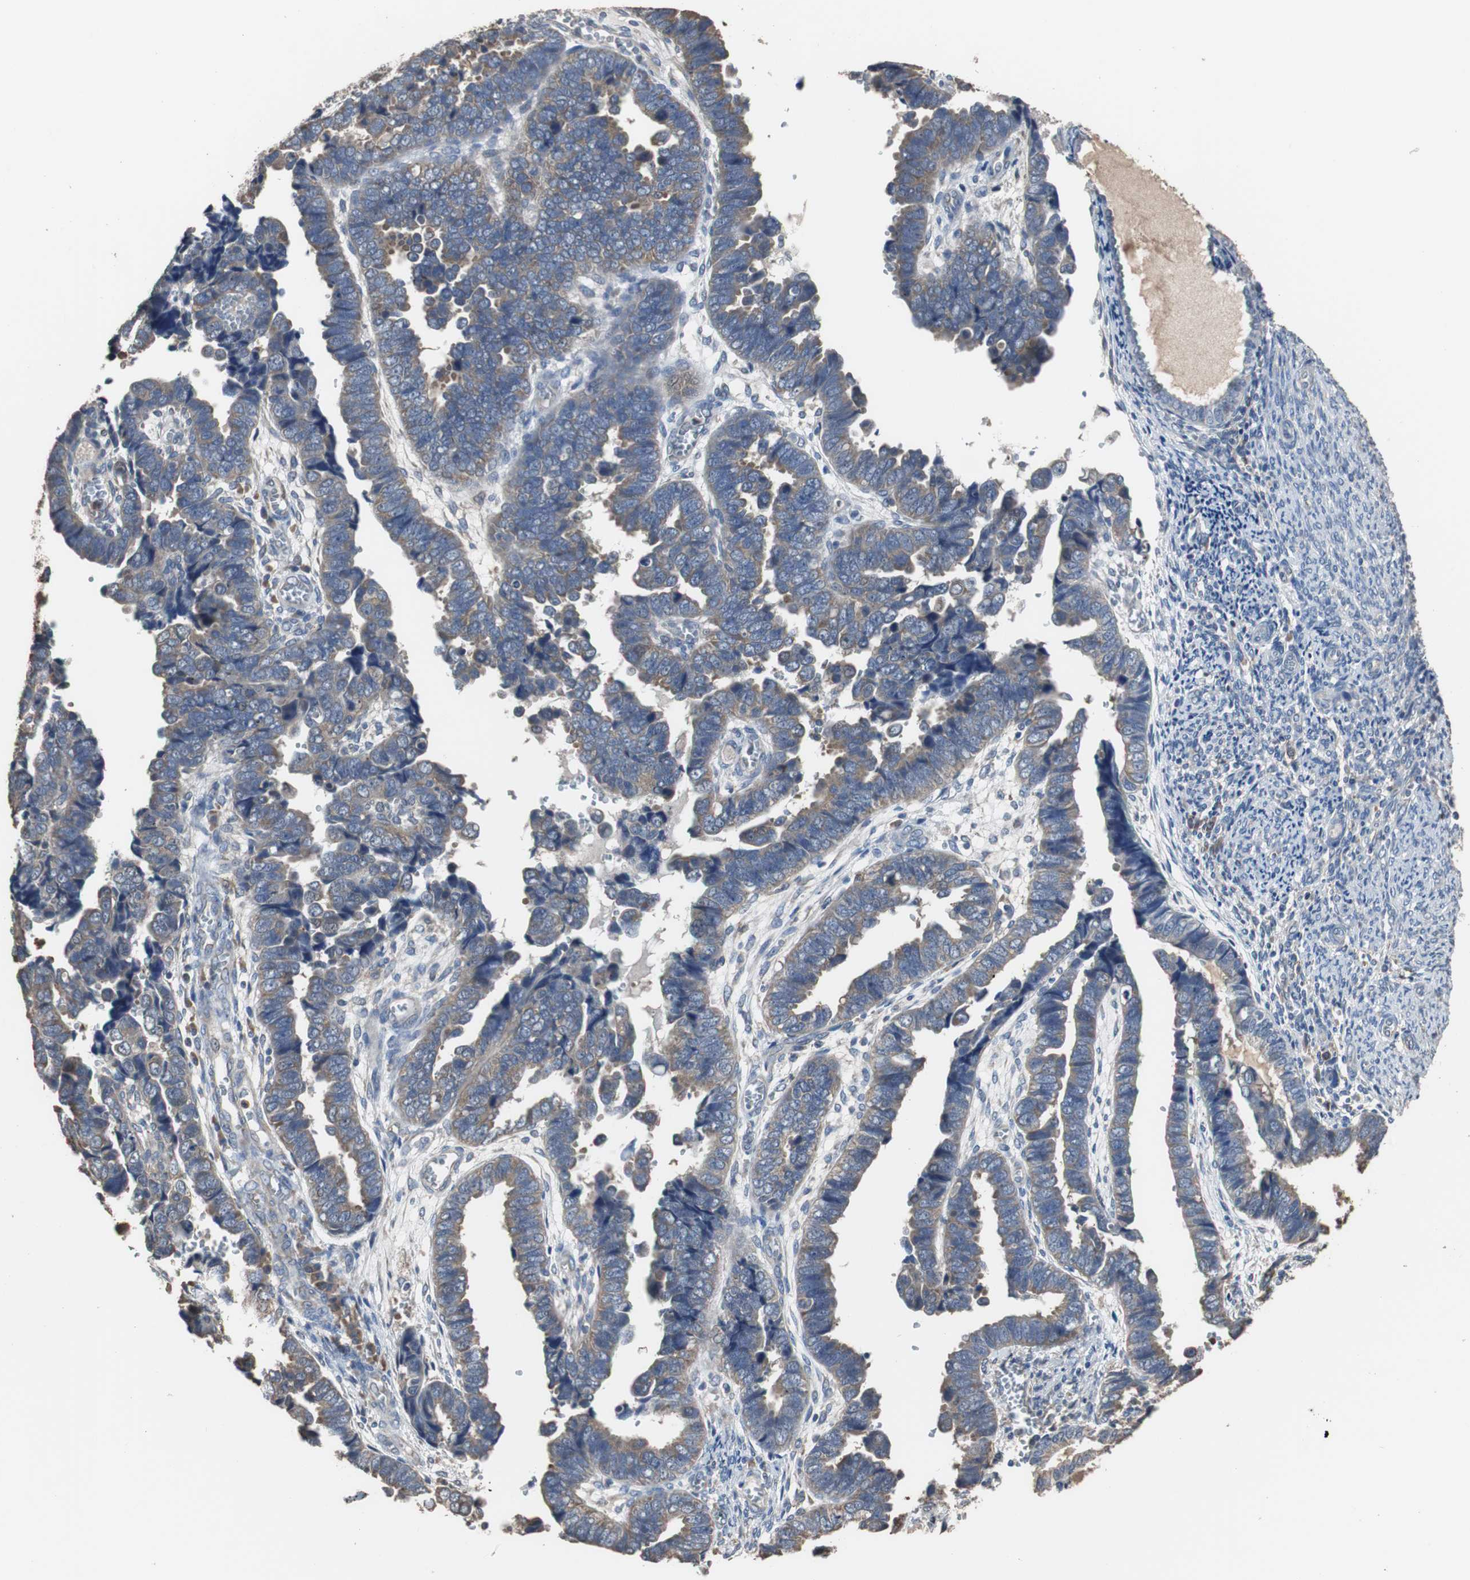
{"staining": {"intensity": "moderate", "quantity": "25%-75%", "location": "cytoplasmic/membranous"}, "tissue": "endometrial cancer", "cell_type": "Tumor cells", "image_type": "cancer", "snomed": [{"axis": "morphology", "description": "Adenocarcinoma, NOS"}, {"axis": "topography", "description": "Endometrium"}], "caption": "Immunohistochemistry staining of endometrial cancer (adenocarcinoma), which exhibits medium levels of moderate cytoplasmic/membranous expression in about 25%-75% of tumor cells indicating moderate cytoplasmic/membranous protein positivity. The staining was performed using DAB (brown) for protein detection and nuclei were counterstained in hematoxylin (blue).", "gene": "SCIMP", "patient": {"sex": "female", "age": 75}}